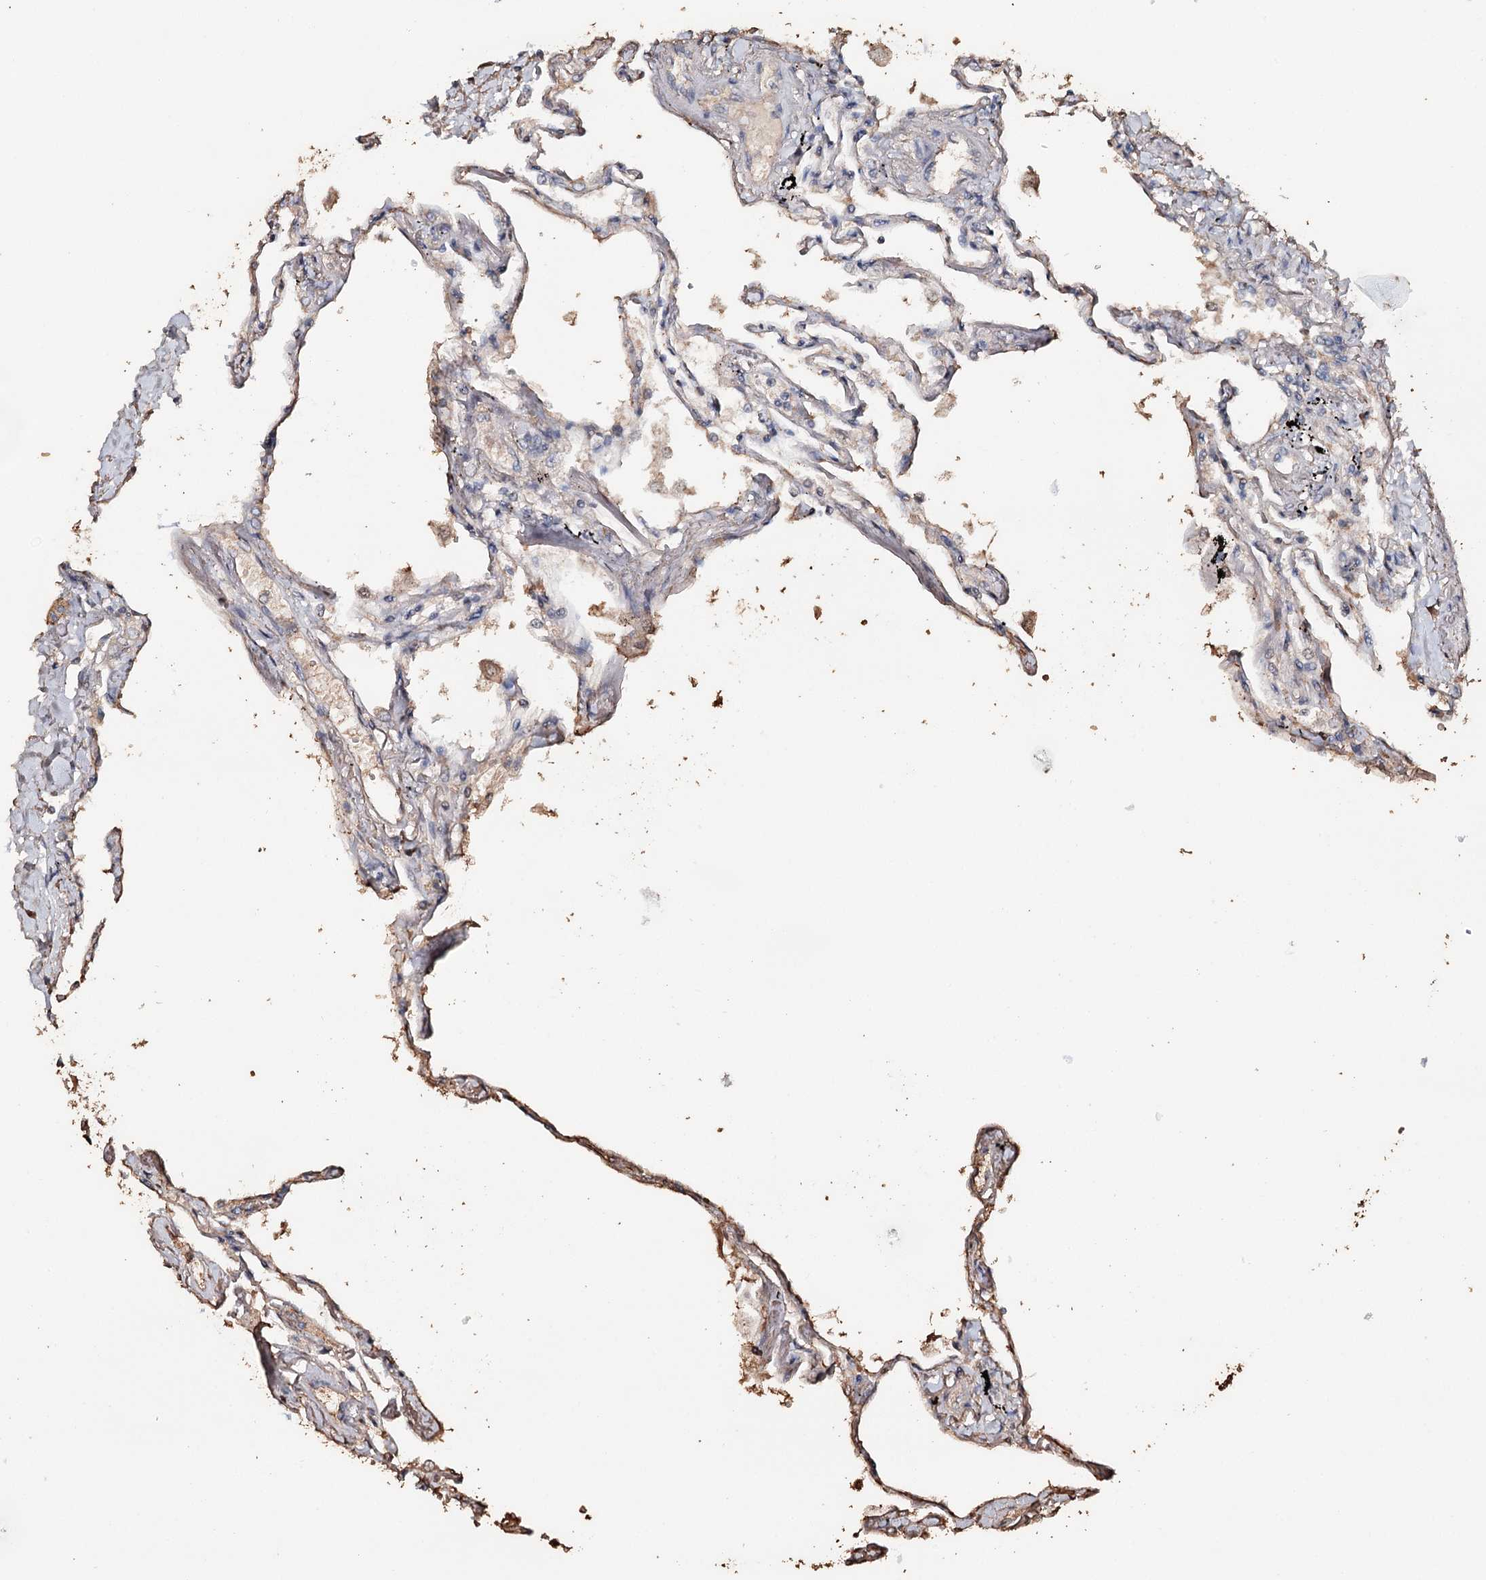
{"staining": {"intensity": "weak", "quantity": "<25%", "location": "cytoplasmic/membranous"}, "tissue": "lung", "cell_type": "Alveolar cells", "image_type": "normal", "snomed": [{"axis": "morphology", "description": "Normal tissue, NOS"}, {"axis": "topography", "description": "Lung"}], "caption": "High power microscopy photomicrograph of an immunohistochemistry (IHC) histopathology image of benign lung, revealing no significant staining in alveolar cells.", "gene": "SYVN1", "patient": {"sex": "female", "age": 67}}